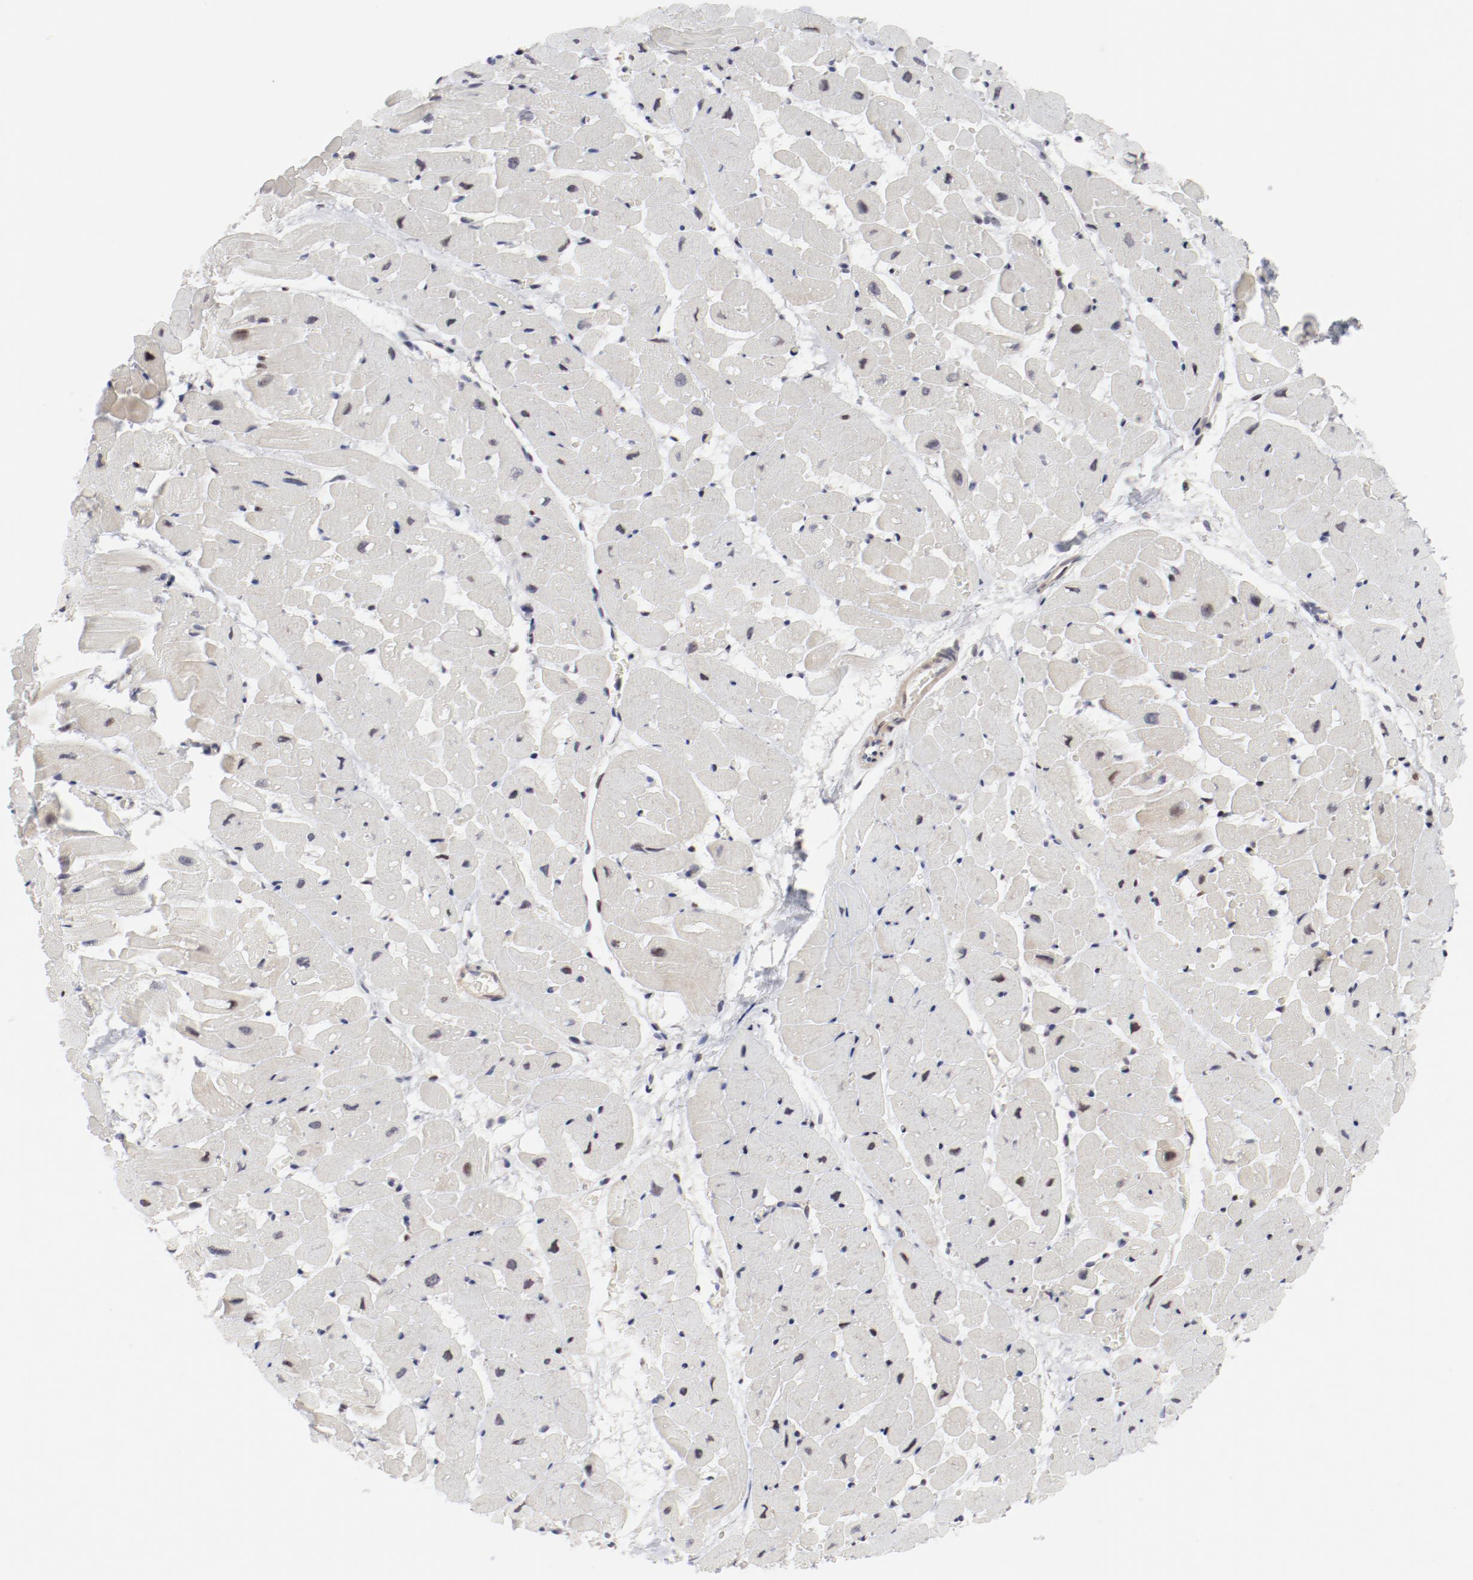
{"staining": {"intensity": "negative", "quantity": "none", "location": "none"}, "tissue": "heart muscle", "cell_type": "Cardiomyocytes", "image_type": "normal", "snomed": [{"axis": "morphology", "description": "Normal tissue, NOS"}, {"axis": "topography", "description": "Heart"}], "caption": "DAB immunohistochemical staining of unremarkable heart muscle reveals no significant positivity in cardiomyocytes. (DAB (3,3'-diaminobenzidine) immunohistochemistry with hematoxylin counter stain).", "gene": "FSCB", "patient": {"sex": "male", "age": 45}}